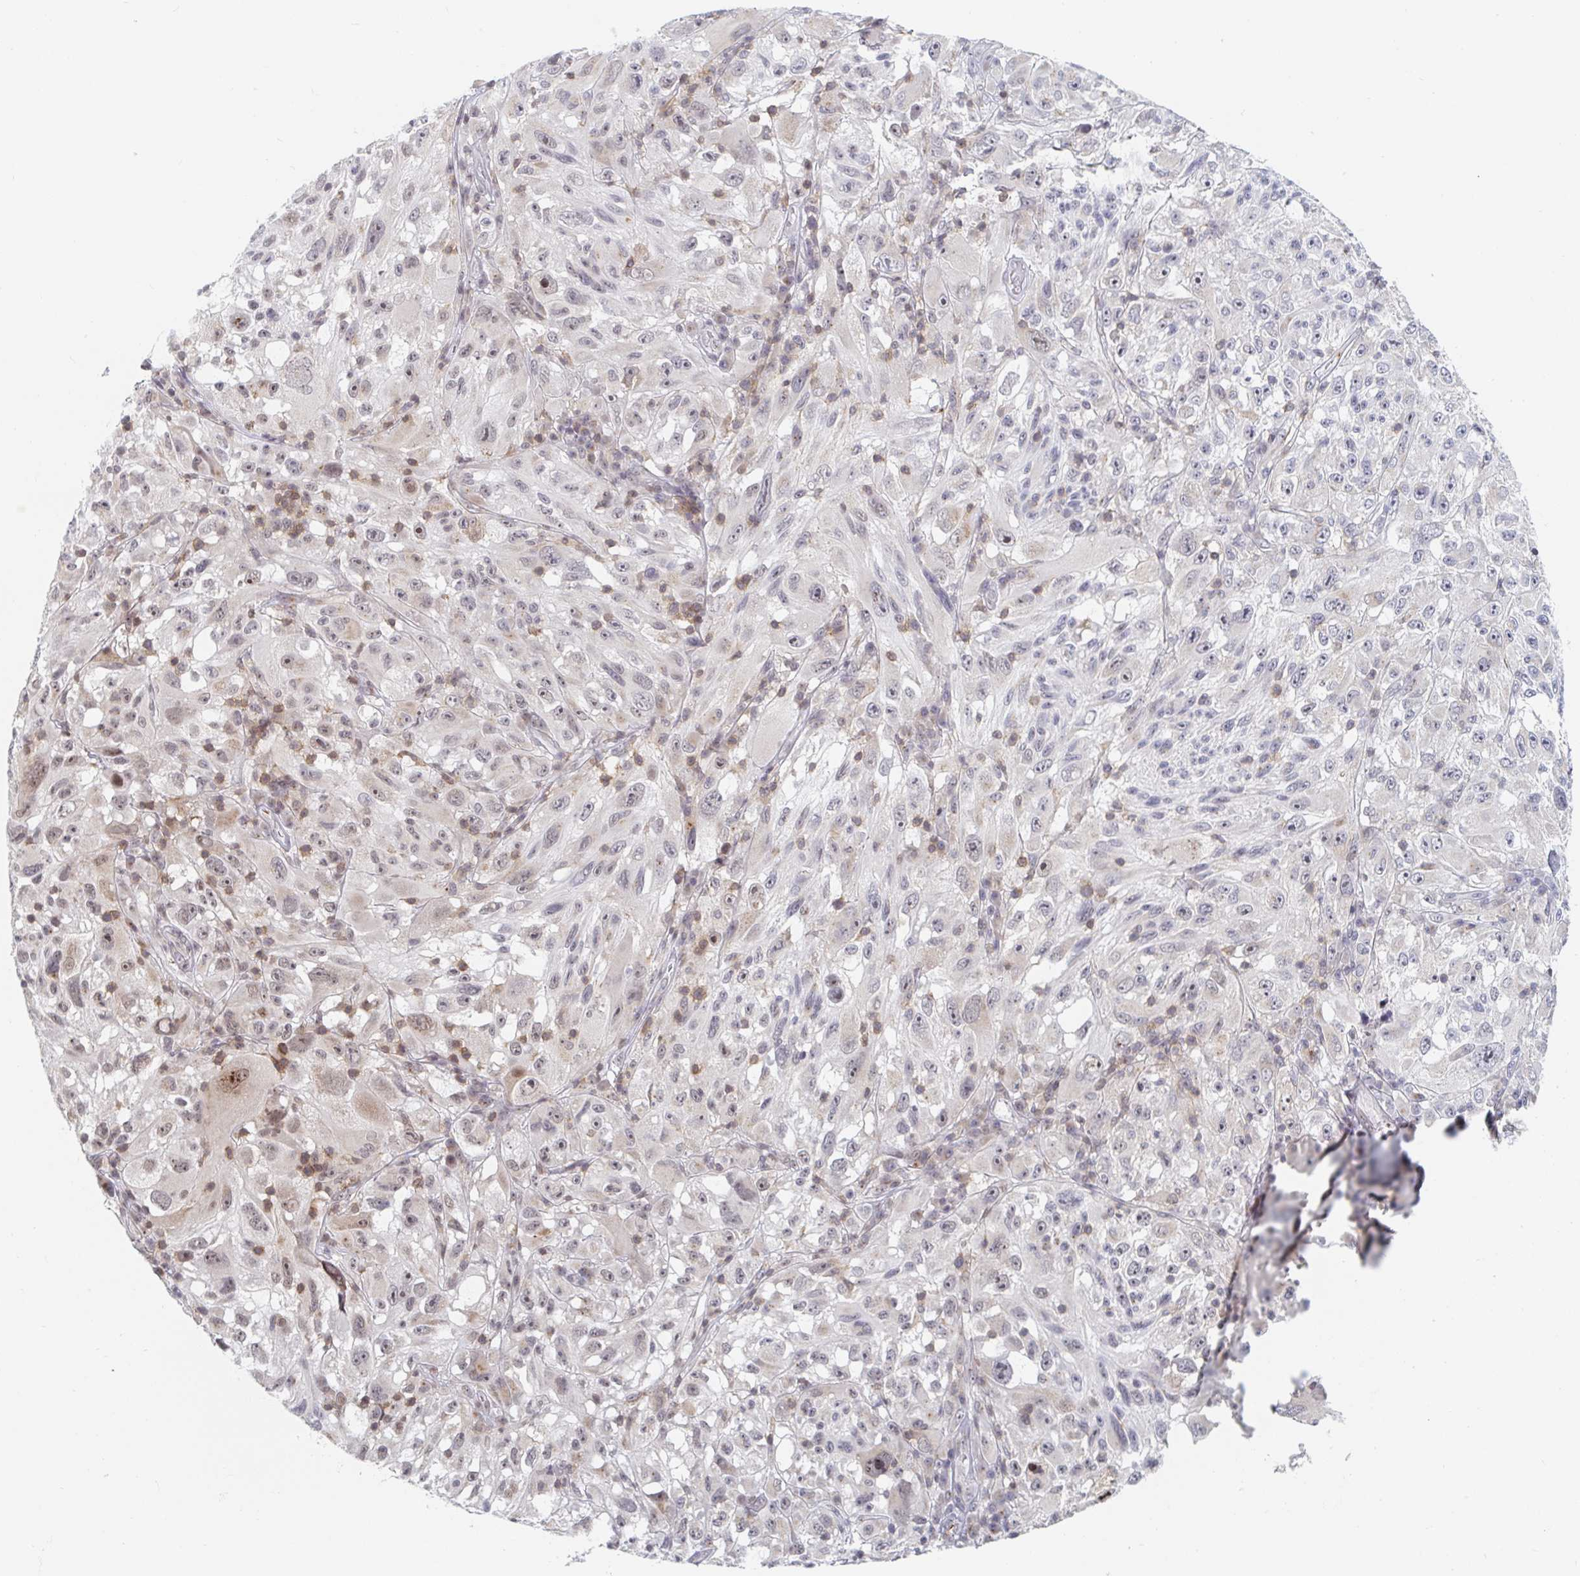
{"staining": {"intensity": "weak", "quantity": "<25%", "location": "nuclear"}, "tissue": "melanoma", "cell_type": "Tumor cells", "image_type": "cancer", "snomed": [{"axis": "morphology", "description": "Malignant melanoma, NOS"}, {"axis": "topography", "description": "Skin"}], "caption": "Malignant melanoma was stained to show a protein in brown. There is no significant expression in tumor cells. (Stains: DAB (3,3'-diaminobenzidine) IHC with hematoxylin counter stain, Microscopy: brightfield microscopy at high magnification).", "gene": "CHD2", "patient": {"sex": "female", "age": 71}}